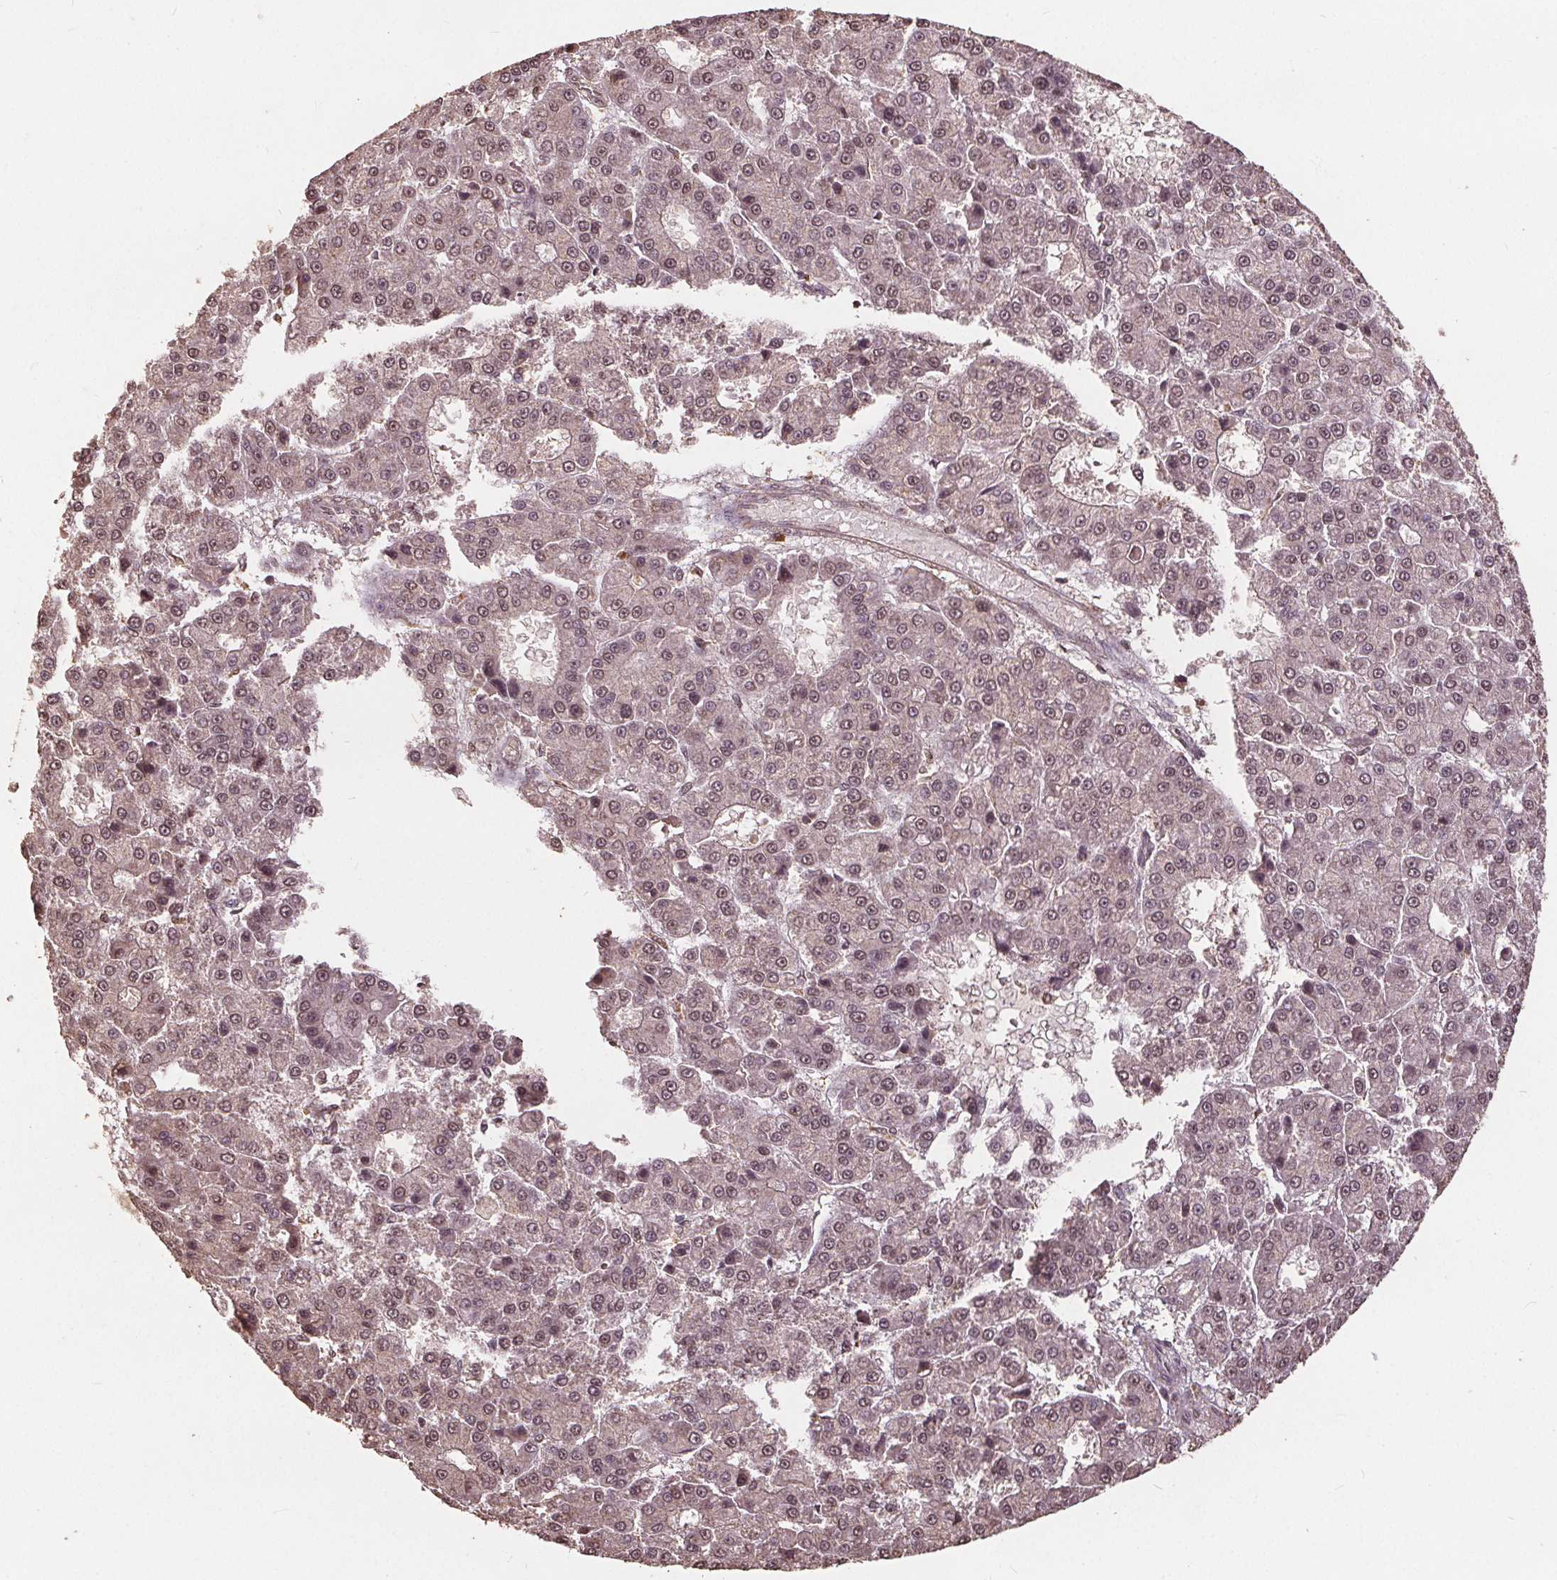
{"staining": {"intensity": "weak", "quantity": "25%-75%", "location": "nuclear"}, "tissue": "liver cancer", "cell_type": "Tumor cells", "image_type": "cancer", "snomed": [{"axis": "morphology", "description": "Carcinoma, Hepatocellular, NOS"}, {"axis": "topography", "description": "Liver"}], "caption": "Tumor cells display low levels of weak nuclear expression in about 25%-75% of cells in human liver cancer. Using DAB (brown) and hematoxylin (blue) stains, captured at high magnification using brightfield microscopy.", "gene": "DSG3", "patient": {"sex": "male", "age": 70}}